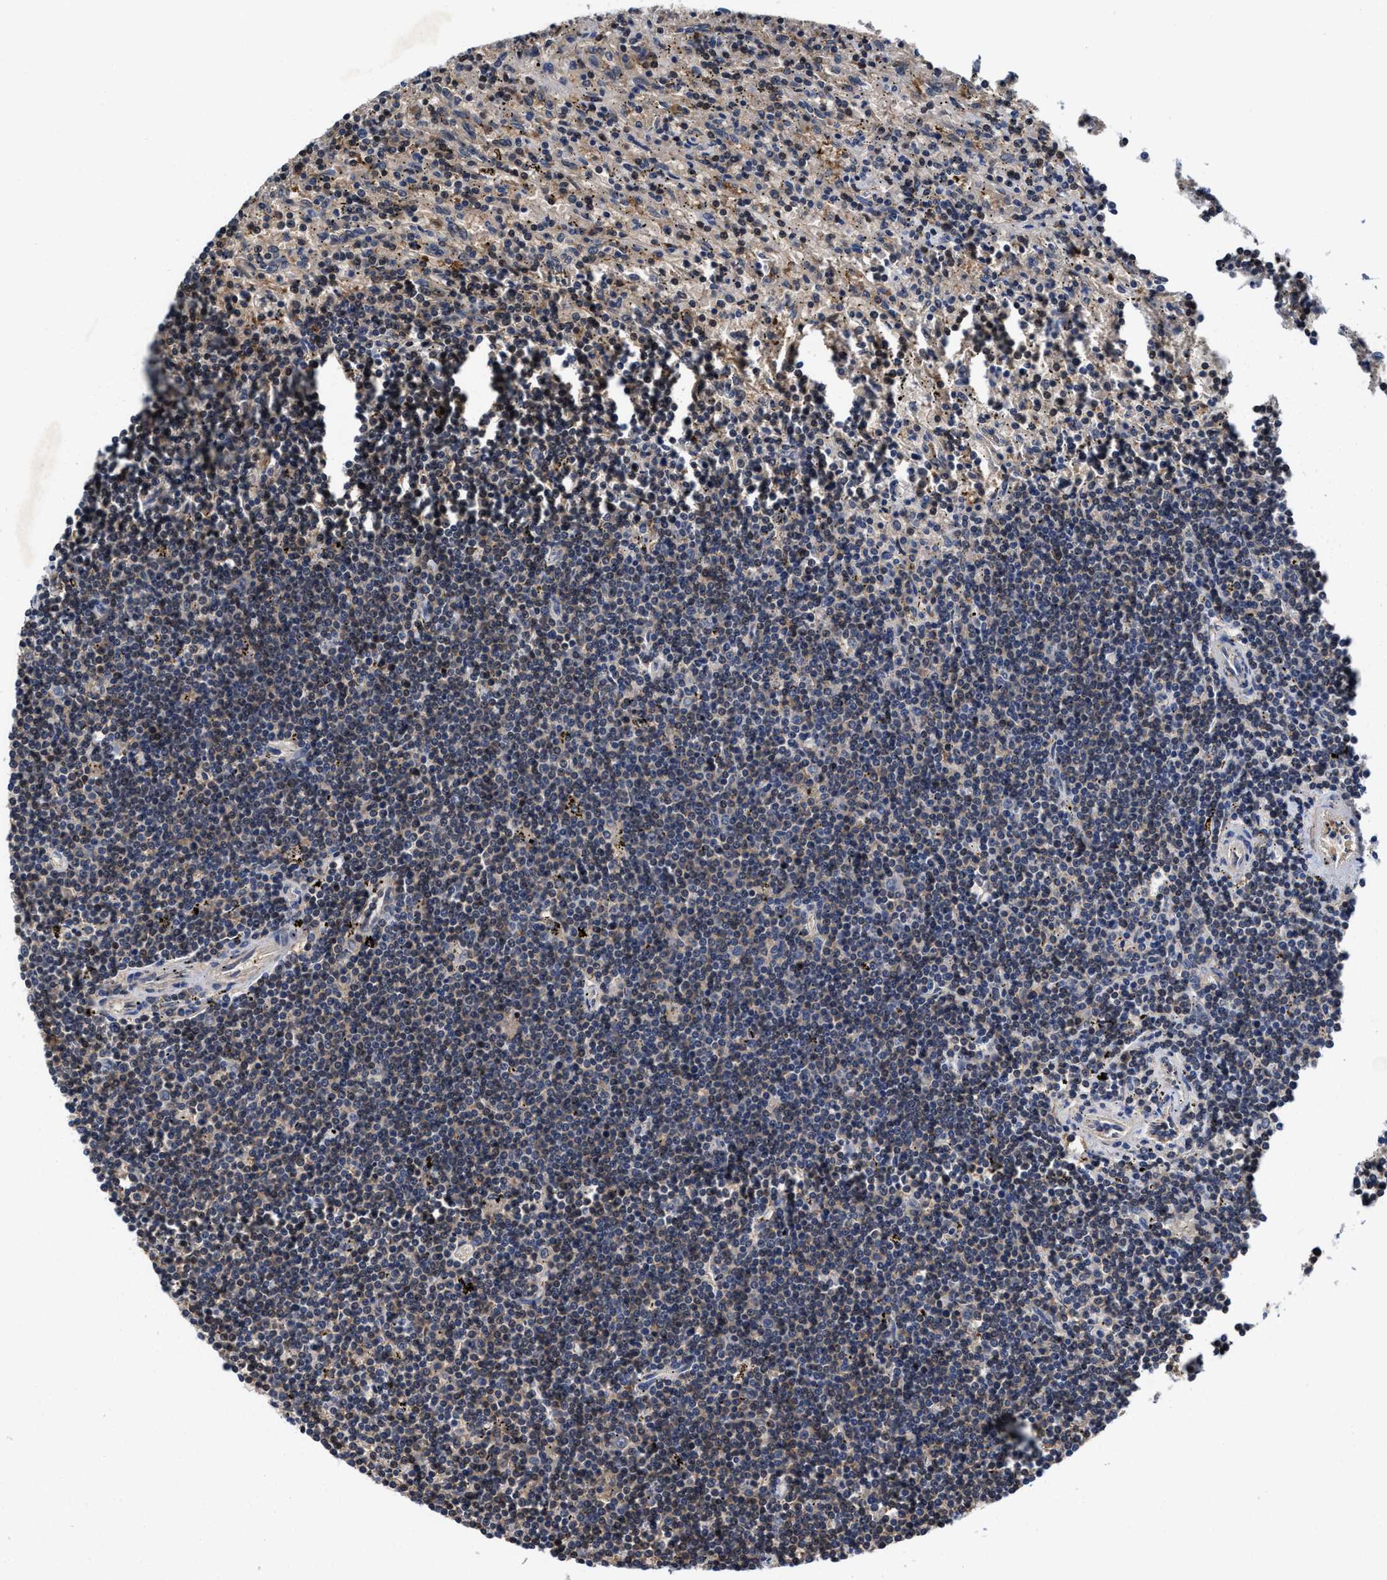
{"staining": {"intensity": "weak", "quantity": "<25%", "location": "nuclear"}, "tissue": "lymphoma", "cell_type": "Tumor cells", "image_type": "cancer", "snomed": [{"axis": "morphology", "description": "Malignant lymphoma, non-Hodgkin's type, Low grade"}, {"axis": "topography", "description": "Spleen"}], "caption": "Immunohistochemistry (IHC) of lymphoma demonstrates no positivity in tumor cells.", "gene": "KIF12", "patient": {"sex": "male", "age": 76}}